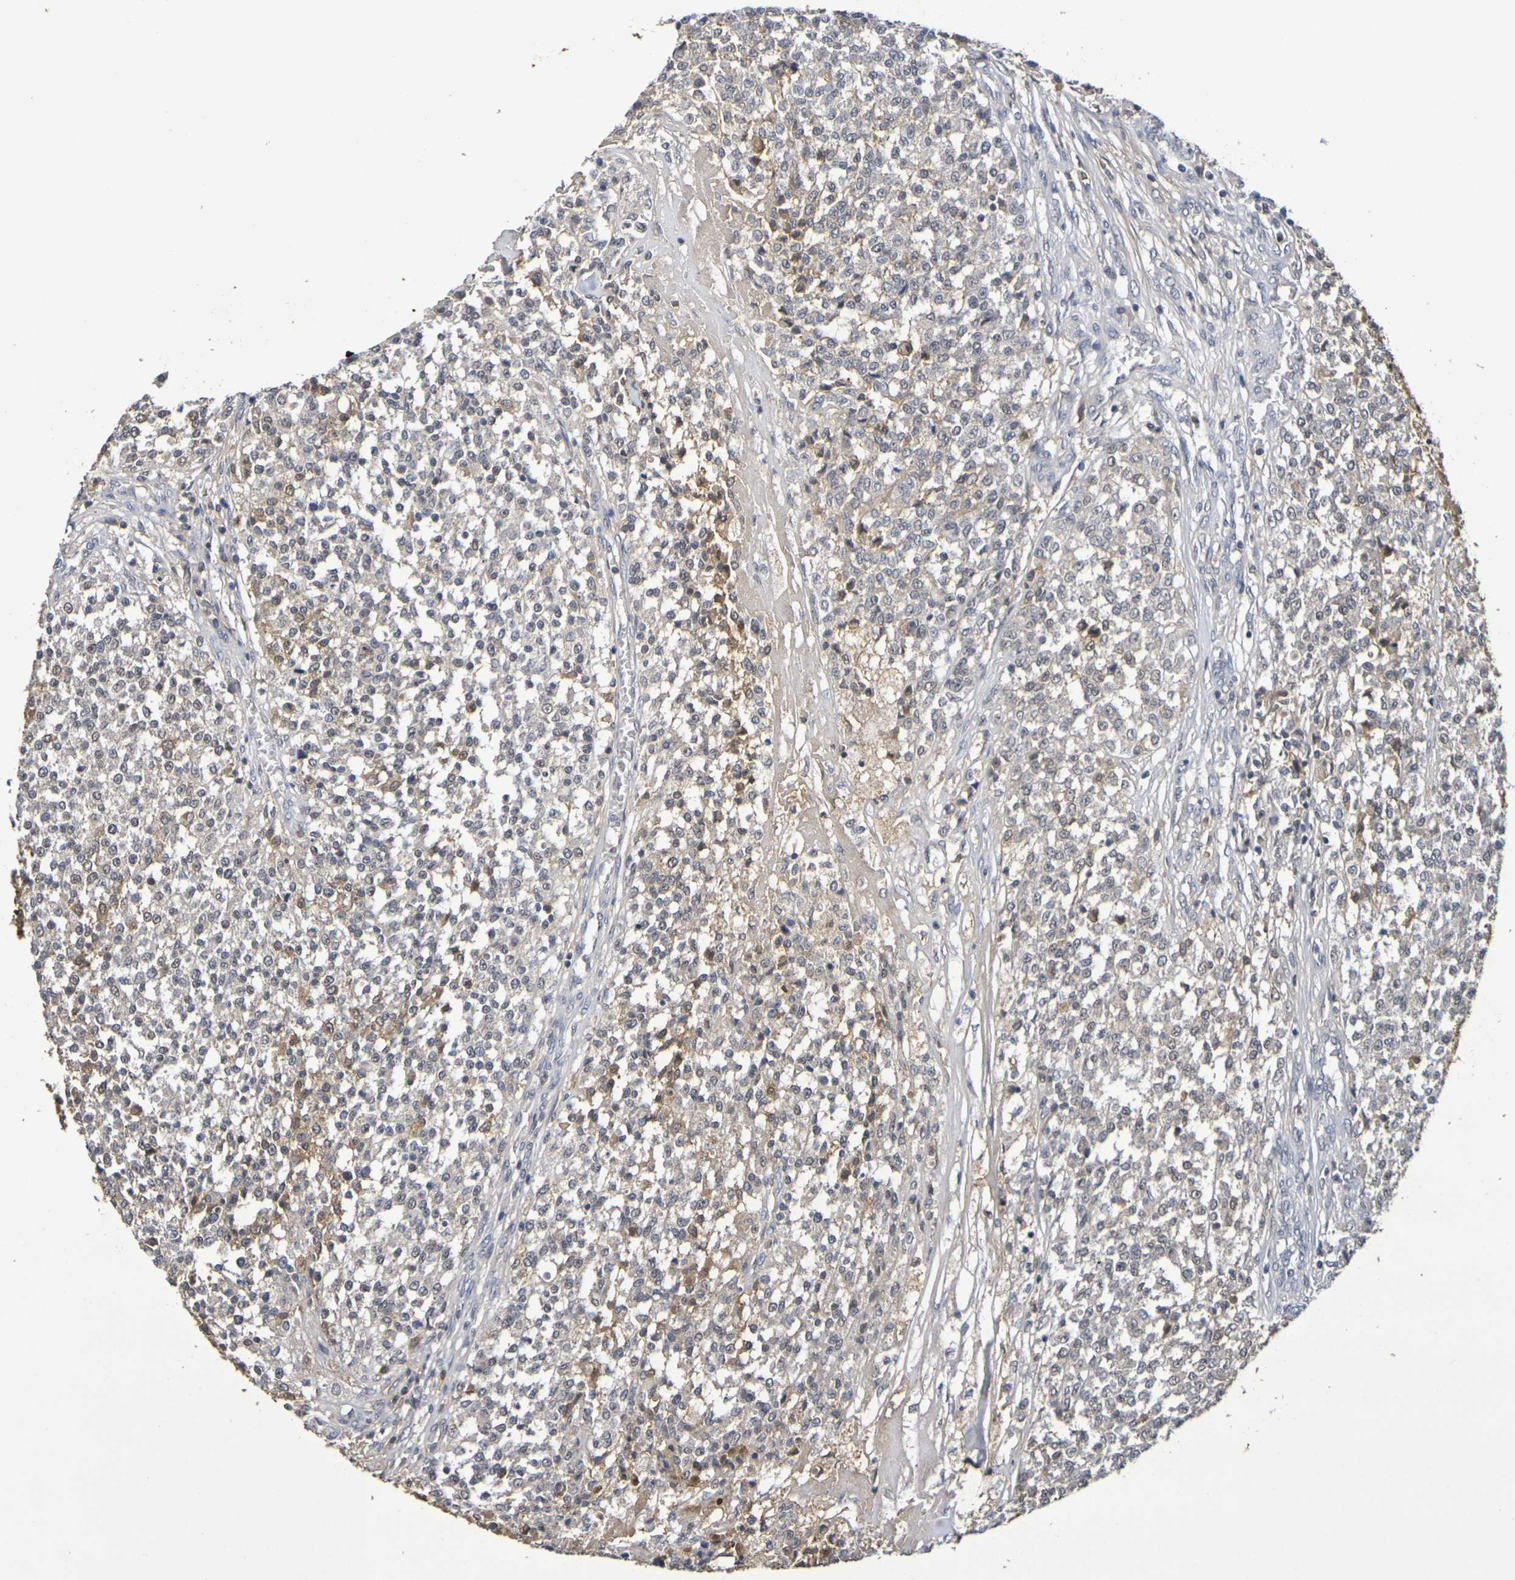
{"staining": {"intensity": "weak", "quantity": ">75%", "location": "nuclear"}, "tissue": "testis cancer", "cell_type": "Tumor cells", "image_type": "cancer", "snomed": [{"axis": "morphology", "description": "Seminoma, NOS"}, {"axis": "topography", "description": "Testis"}], "caption": "An image of testis cancer stained for a protein exhibits weak nuclear brown staining in tumor cells.", "gene": "TERF2", "patient": {"sex": "male", "age": 59}}